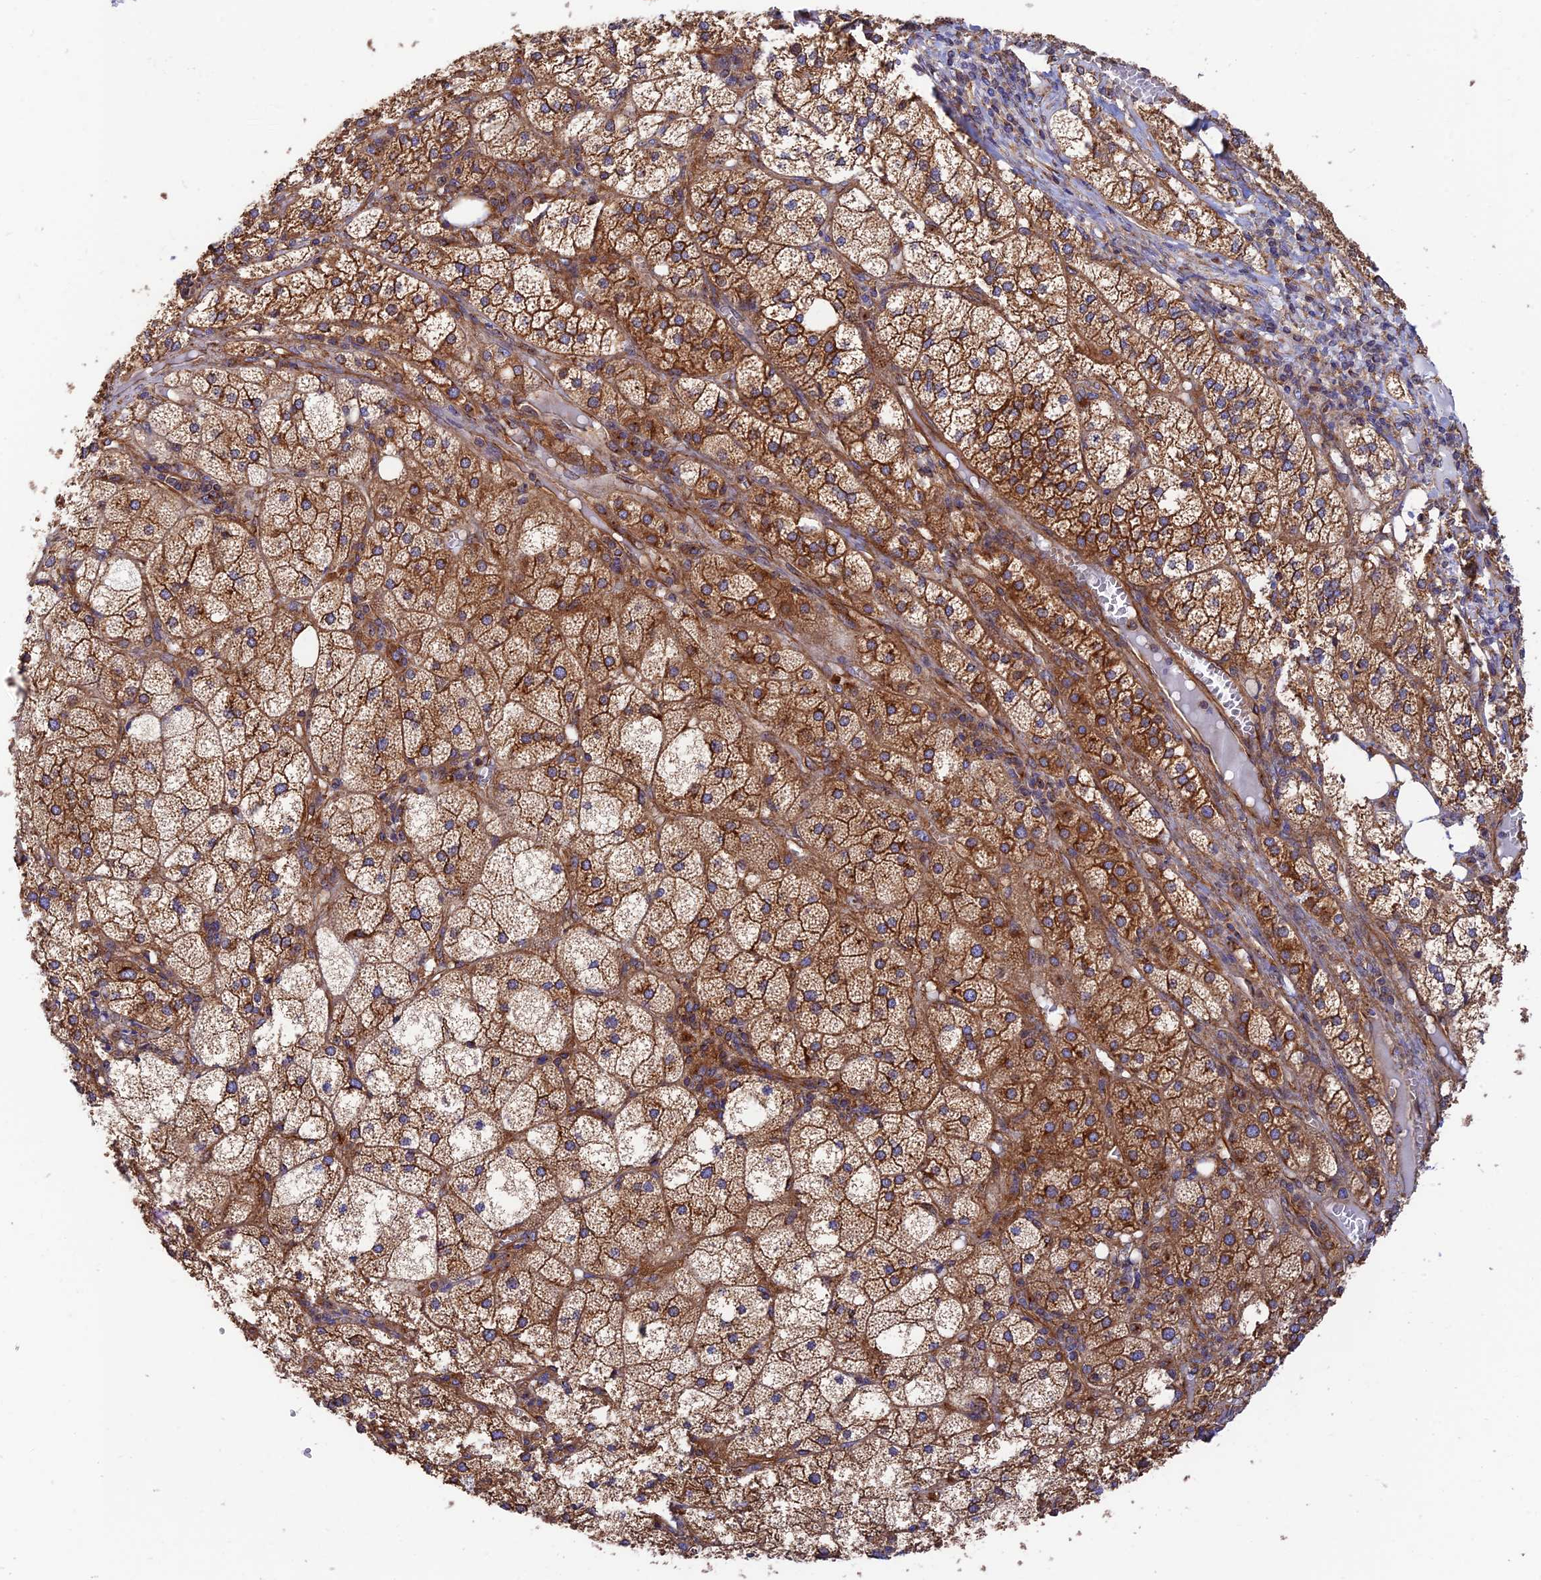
{"staining": {"intensity": "moderate", "quantity": ">75%", "location": "cytoplasmic/membranous"}, "tissue": "adrenal gland", "cell_type": "Glandular cells", "image_type": "normal", "snomed": [{"axis": "morphology", "description": "Normal tissue, NOS"}, {"axis": "topography", "description": "Adrenal gland"}], "caption": "Protein expression analysis of benign human adrenal gland reveals moderate cytoplasmic/membranous positivity in approximately >75% of glandular cells. (brown staining indicates protein expression, while blue staining denotes nuclei).", "gene": "DCTN2", "patient": {"sex": "female", "age": 61}}